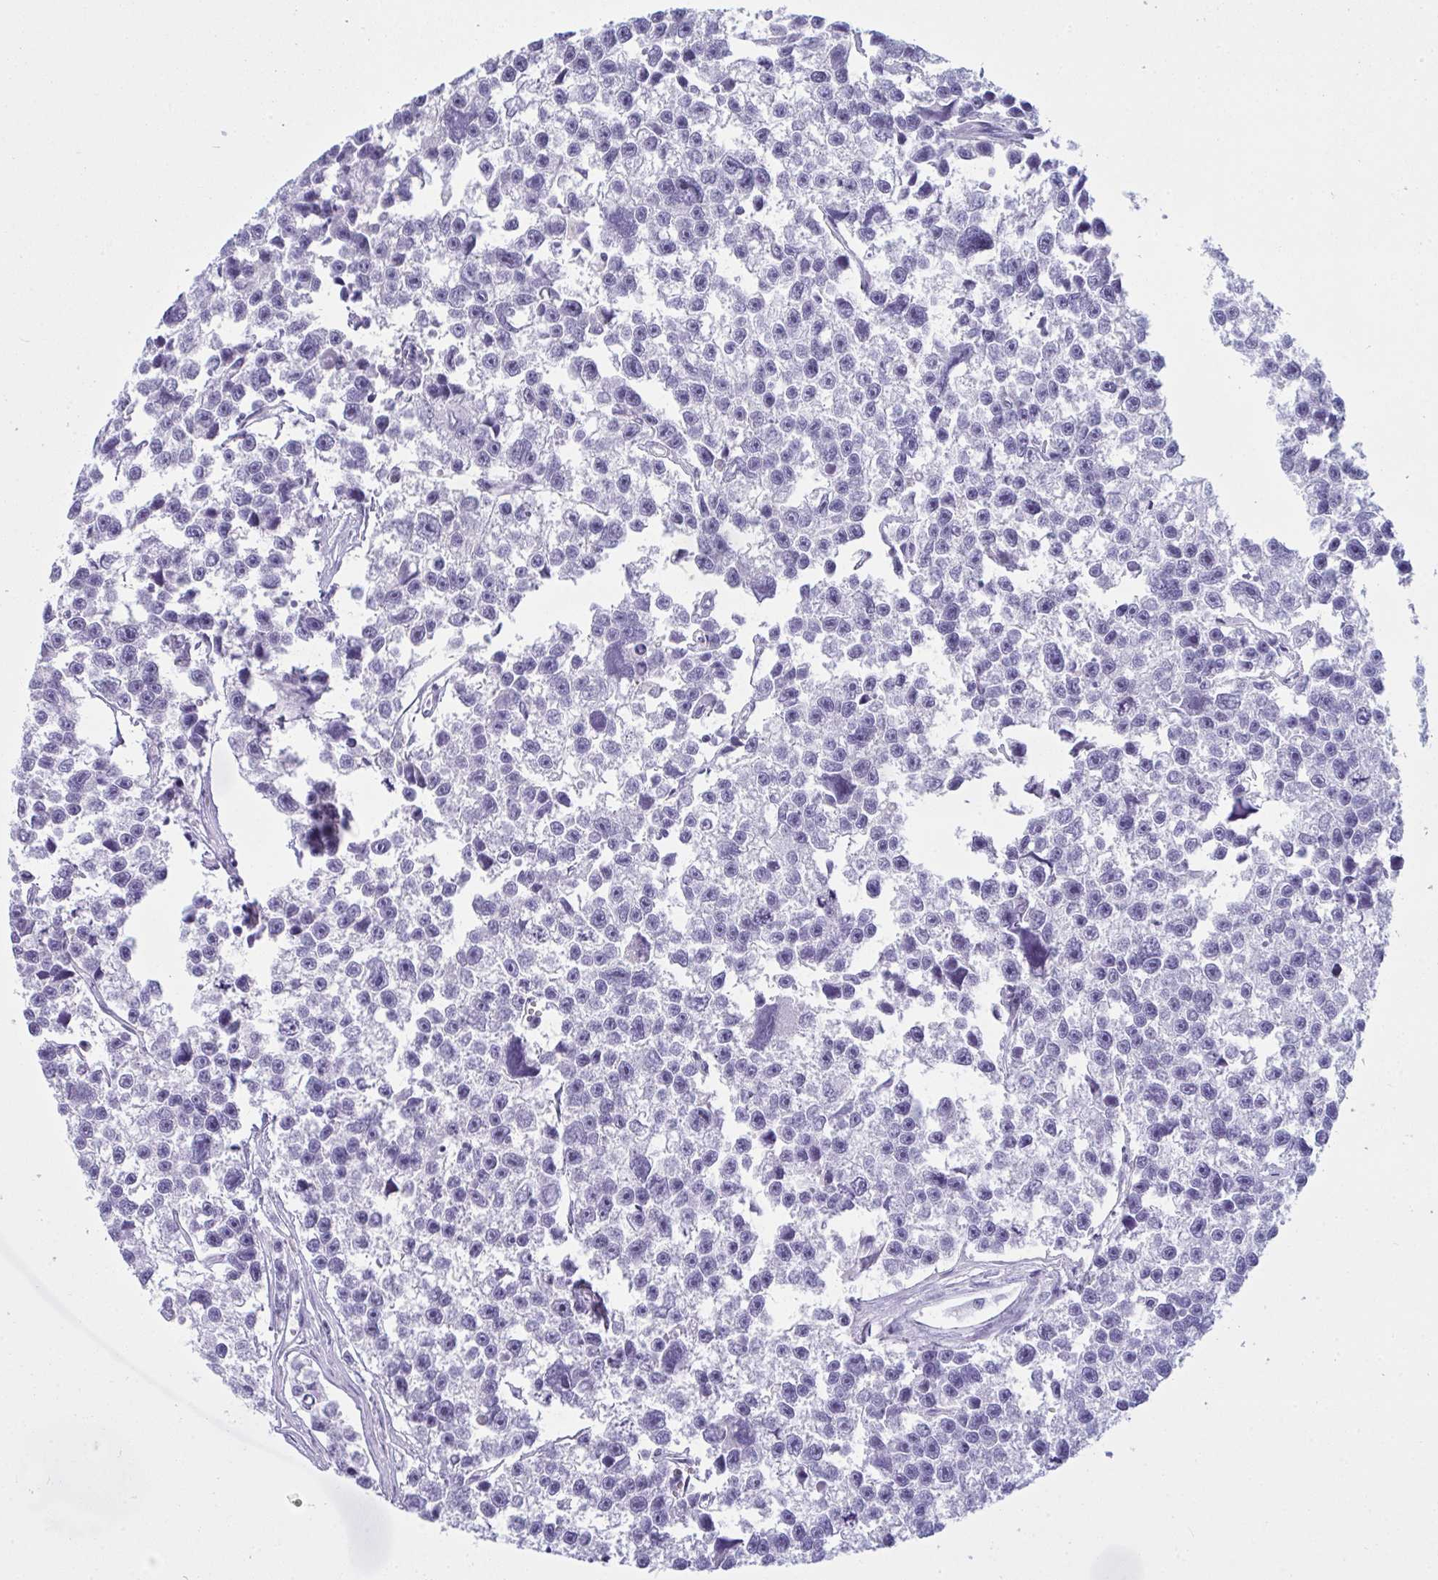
{"staining": {"intensity": "negative", "quantity": "none", "location": "none"}, "tissue": "testis cancer", "cell_type": "Tumor cells", "image_type": "cancer", "snomed": [{"axis": "morphology", "description": "Seminoma, NOS"}, {"axis": "topography", "description": "Testis"}], "caption": "Tumor cells show no significant protein expression in testis cancer.", "gene": "BBS1", "patient": {"sex": "male", "age": 26}}